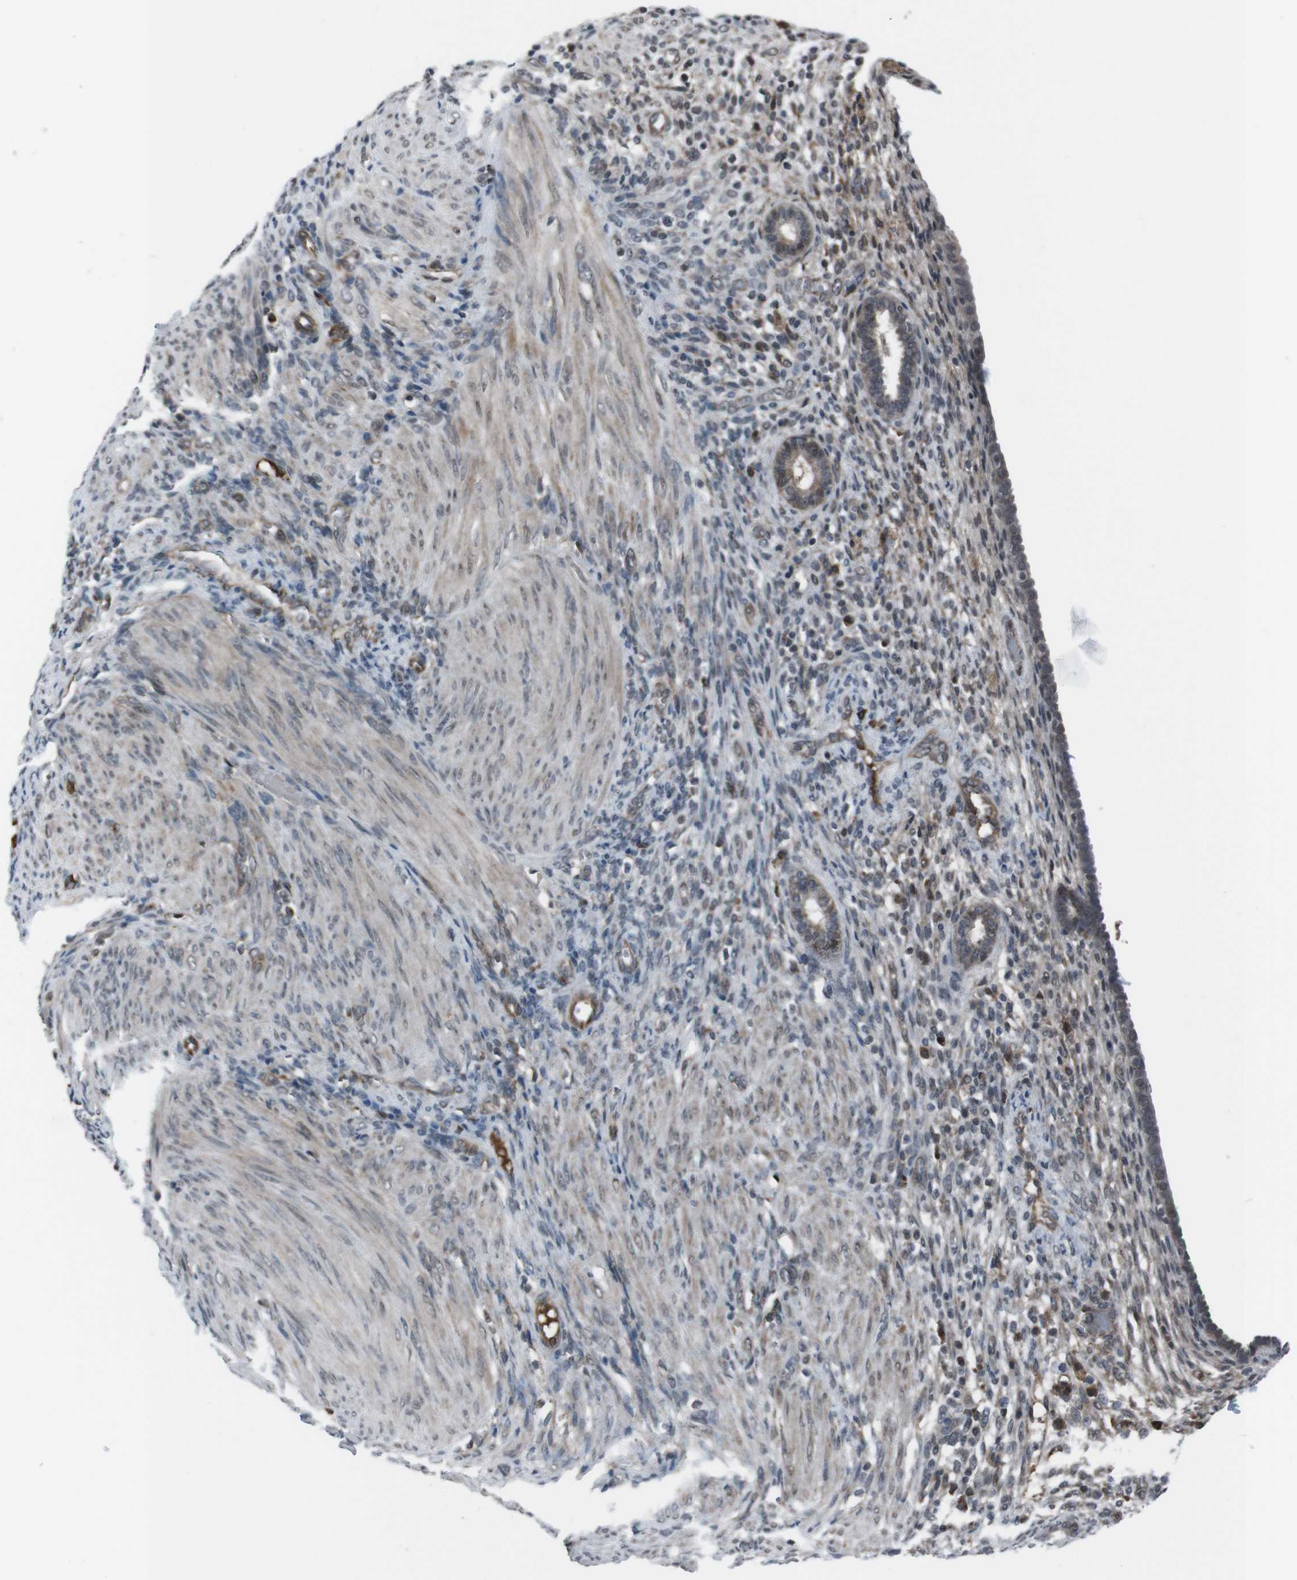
{"staining": {"intensity": "moderate", "quantity": "25%-75%", "location": "cytoplasmic/membranous,nuclear"}, "tissue": "endometrium", "cell_type": "Cells in endometrial stroma", "image_type": "normal", "snomed": [{"axis": "morphology", "description": "Normal tissue, NOS"}, {"axis": "topography", "description": "Endometrium"}], "caption": "Brown immunohistochemical staining in benign human endometrium demonstrates moderate cytoplasmic/membranous,nuclear staining in about 25%-75% of cells in endometrial stroma. (Brightfield microscopy of DAB IHC at high magnification).", "gene": "SS18L1", "patient": {"sex": "female", "age": 72}}